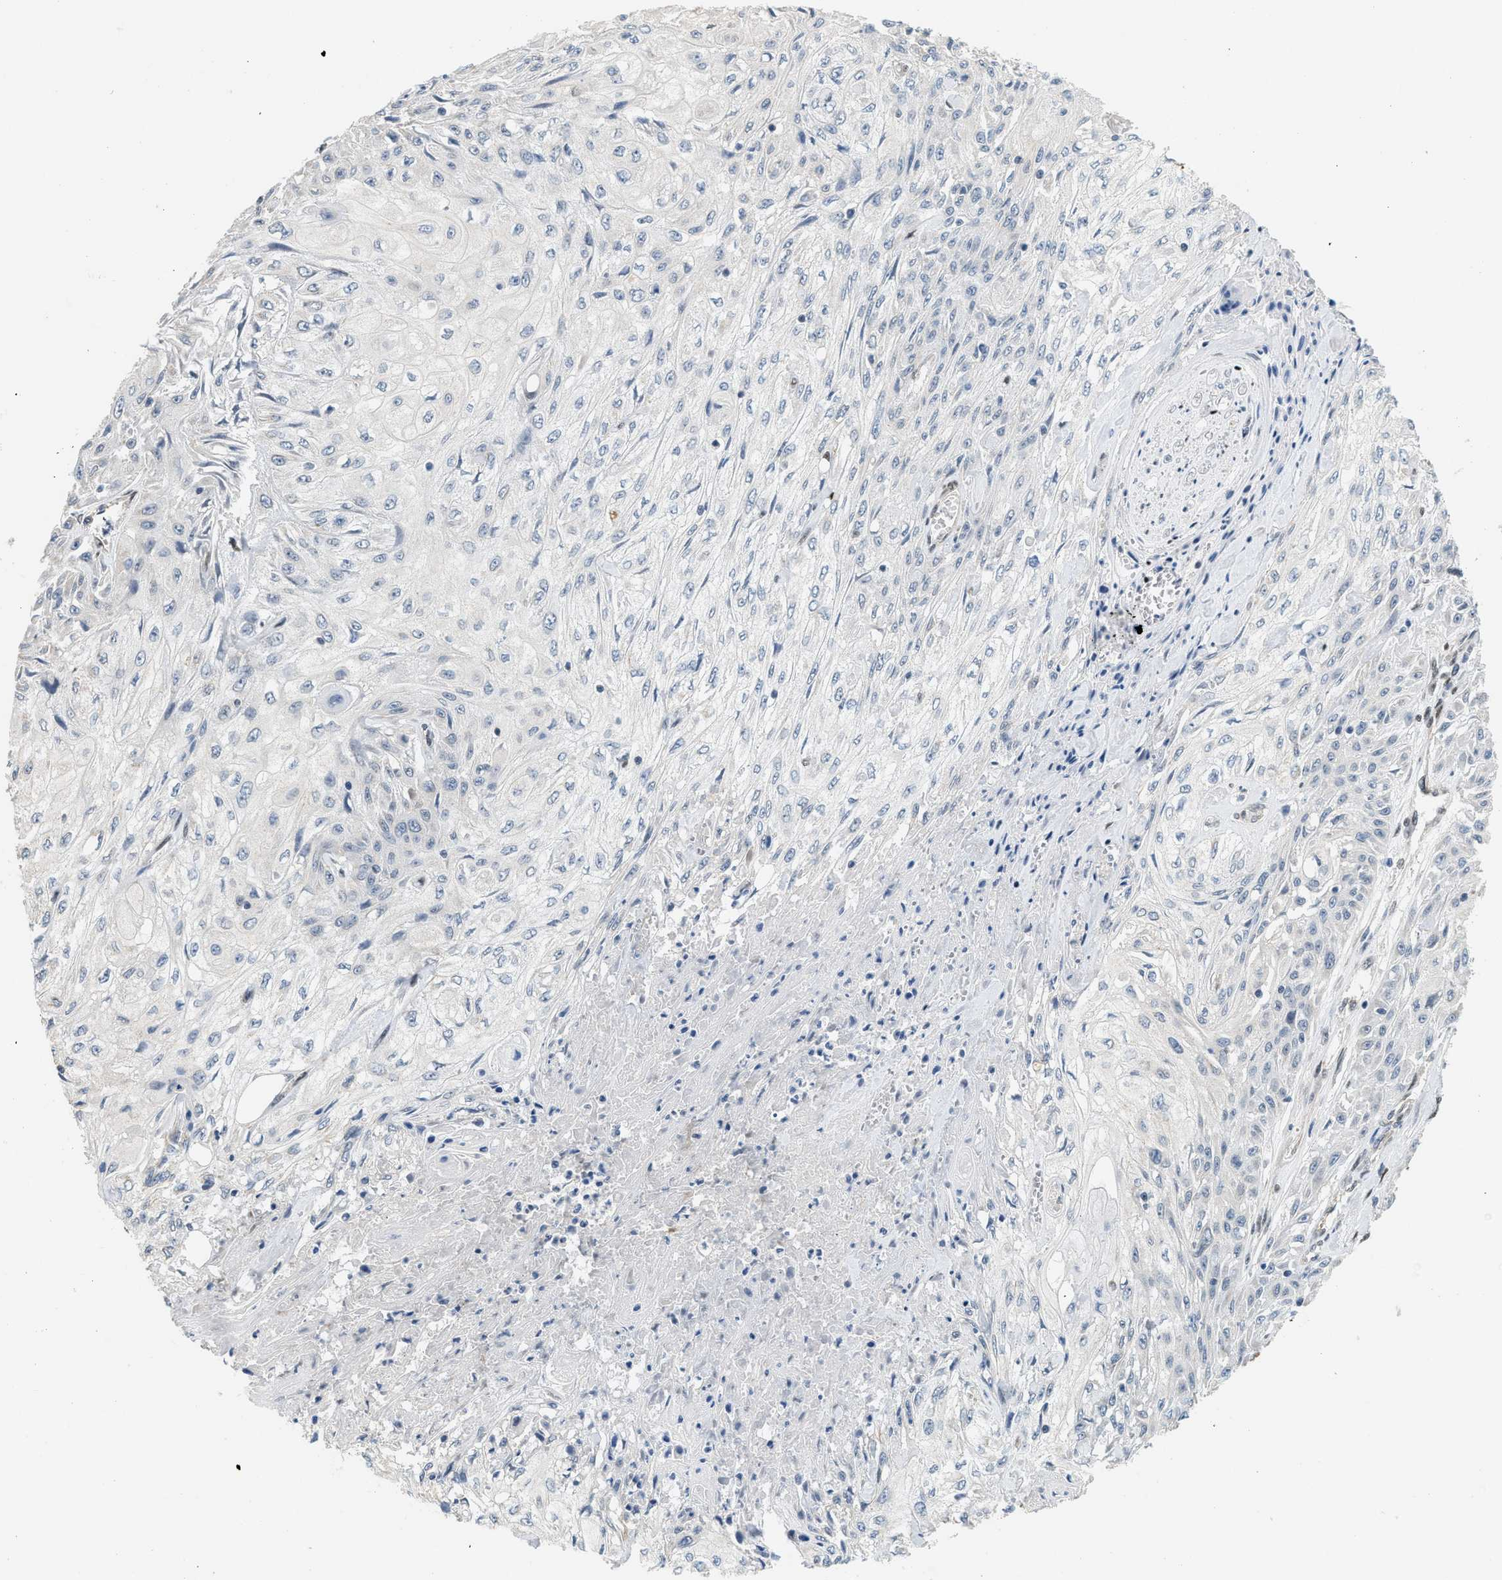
{"staining": {"intensity": "negative", "quantity": "none", "location": "none"}, "tissue": "skin cancer", "cell_type": "Tumor cells", "image_type": "cancer", "snomed": [{"axis": "morphology", "description": "Squamous cell carcinoma, NOS"}, {"axis": "morphology", "description": "Squamous cell carcinoma, metastatic, NOS"}, {"axis": "topography", "description": "Skin"}, {"axis": "topography", "description": "Lymph node"}], "caption": "An immunohistochemistry image of skin cancer is shown. There is no staining in tumor cells of skin cancer.", "gene": "ZBTB20", "patient": {"sex": "male", "age": 75}}